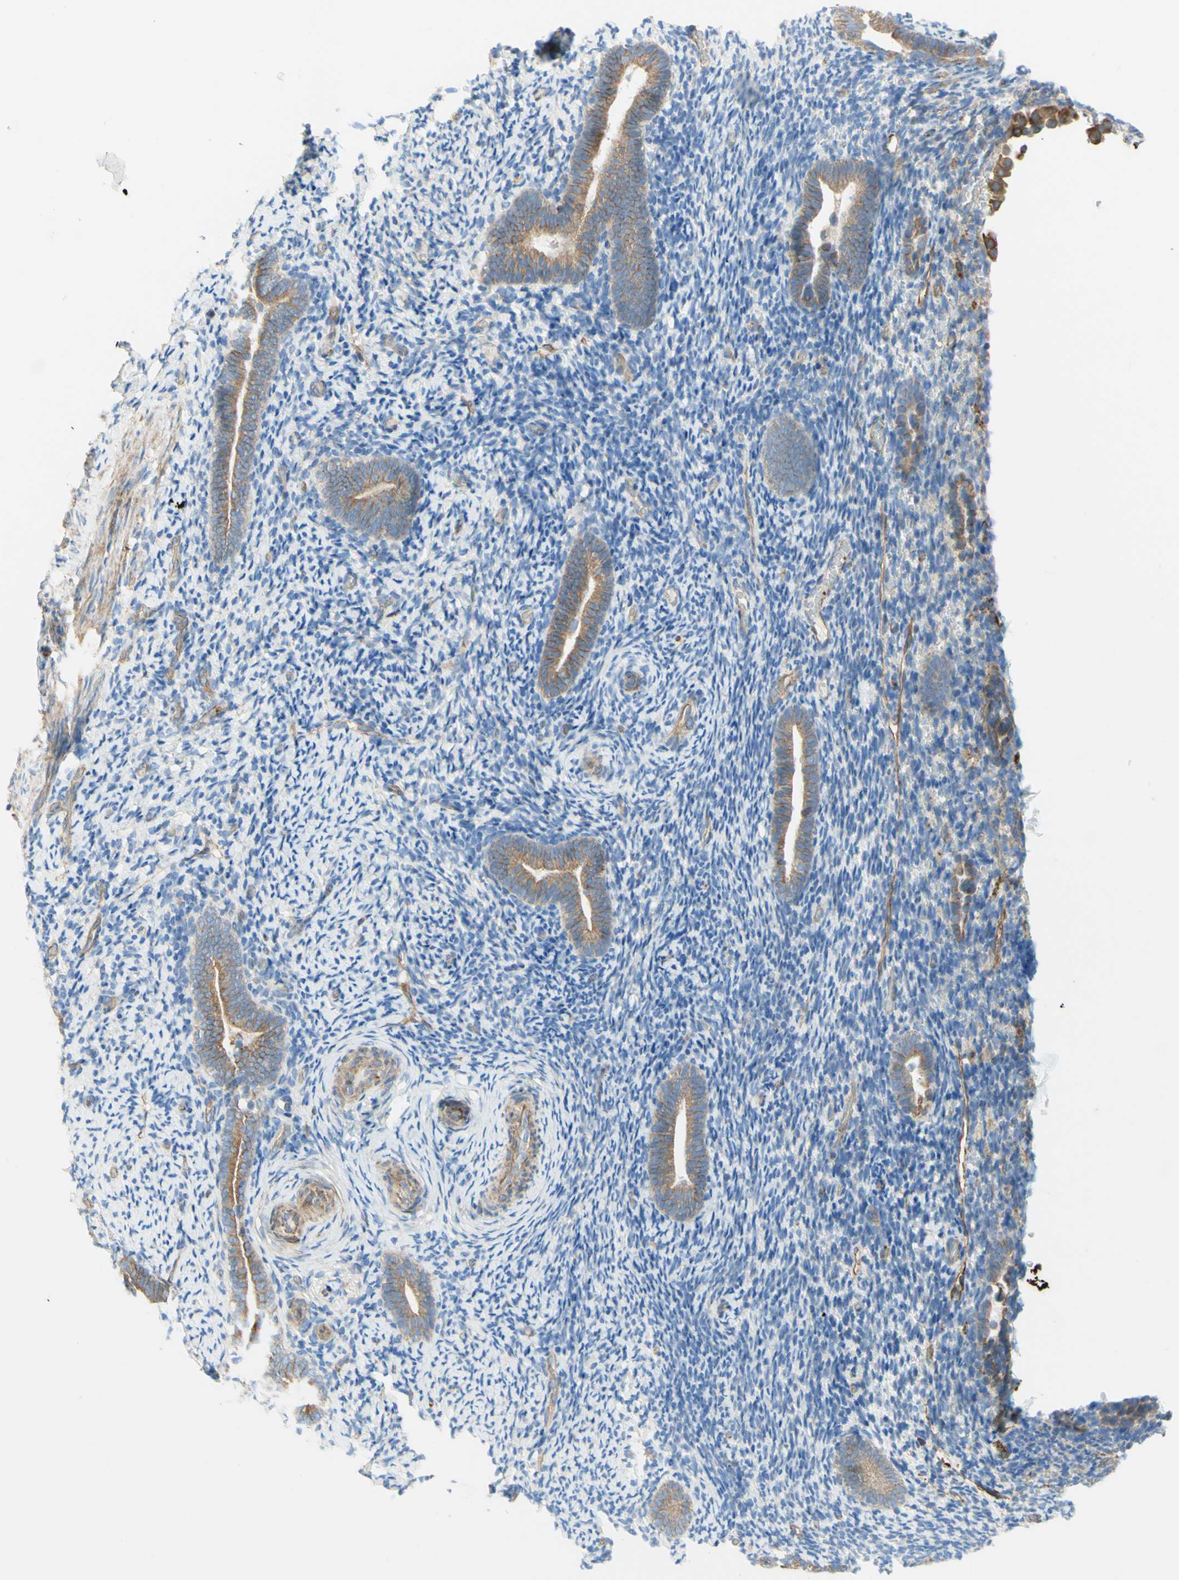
{"staining": {"intensity": "negative", "quantity": "none", "location": "none"}, "tissue": "endometrium", "cell_type": "Cells in endometrial stroma", "image_type": "normal", "snomed": [{"axis": "morphology", "description": "Normal tissue, NOS"}, {"axis": "topography", "description": "Endometrium"}], "caption": "IHC histopathology image of unremarkable human endometrium stained for a protein (brown), which reveals no expression in cells in endometrial stroma. Nuclei are stained in blue.", "gene": "ENDOD1", "patient": {"sex": "female", "age": 51}}